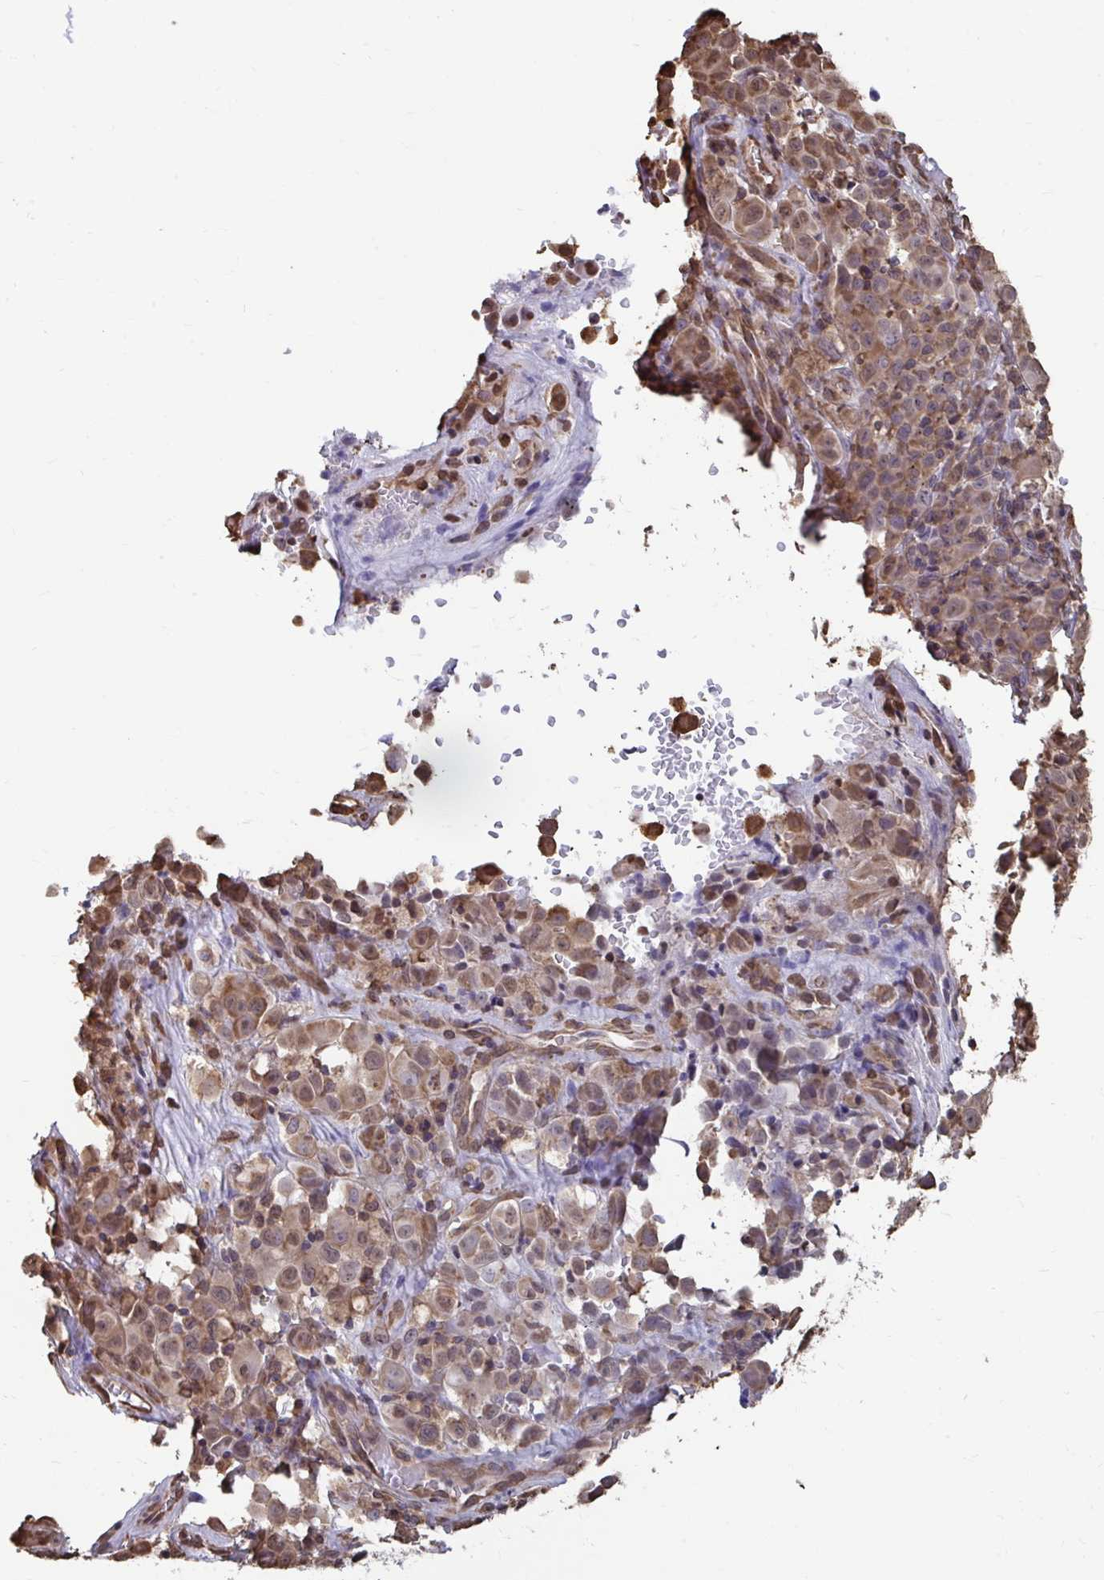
{"staining": {"intensity": "moderate", "quantity": ">75%", "location": "cytoplasmic/membranous,nuclear"}, "tissue": "melanoma", "cell_type": "Tumor cells", "image_type": "cancer", "snomed": [{"axis": "morphology", "description": "Malignant melanoma, NOS"}, {"axis": "topography", "description": "Skin"}], "caption": "There is medium levels of moderate cytoplasmic/membranous and nuclear positivity in tumor cells of melanoma, as demonstrated by immunohistochemical staining (brown color).", "gene": "SYNCRIP", "patient": {"sex": "male", "age": 64}}